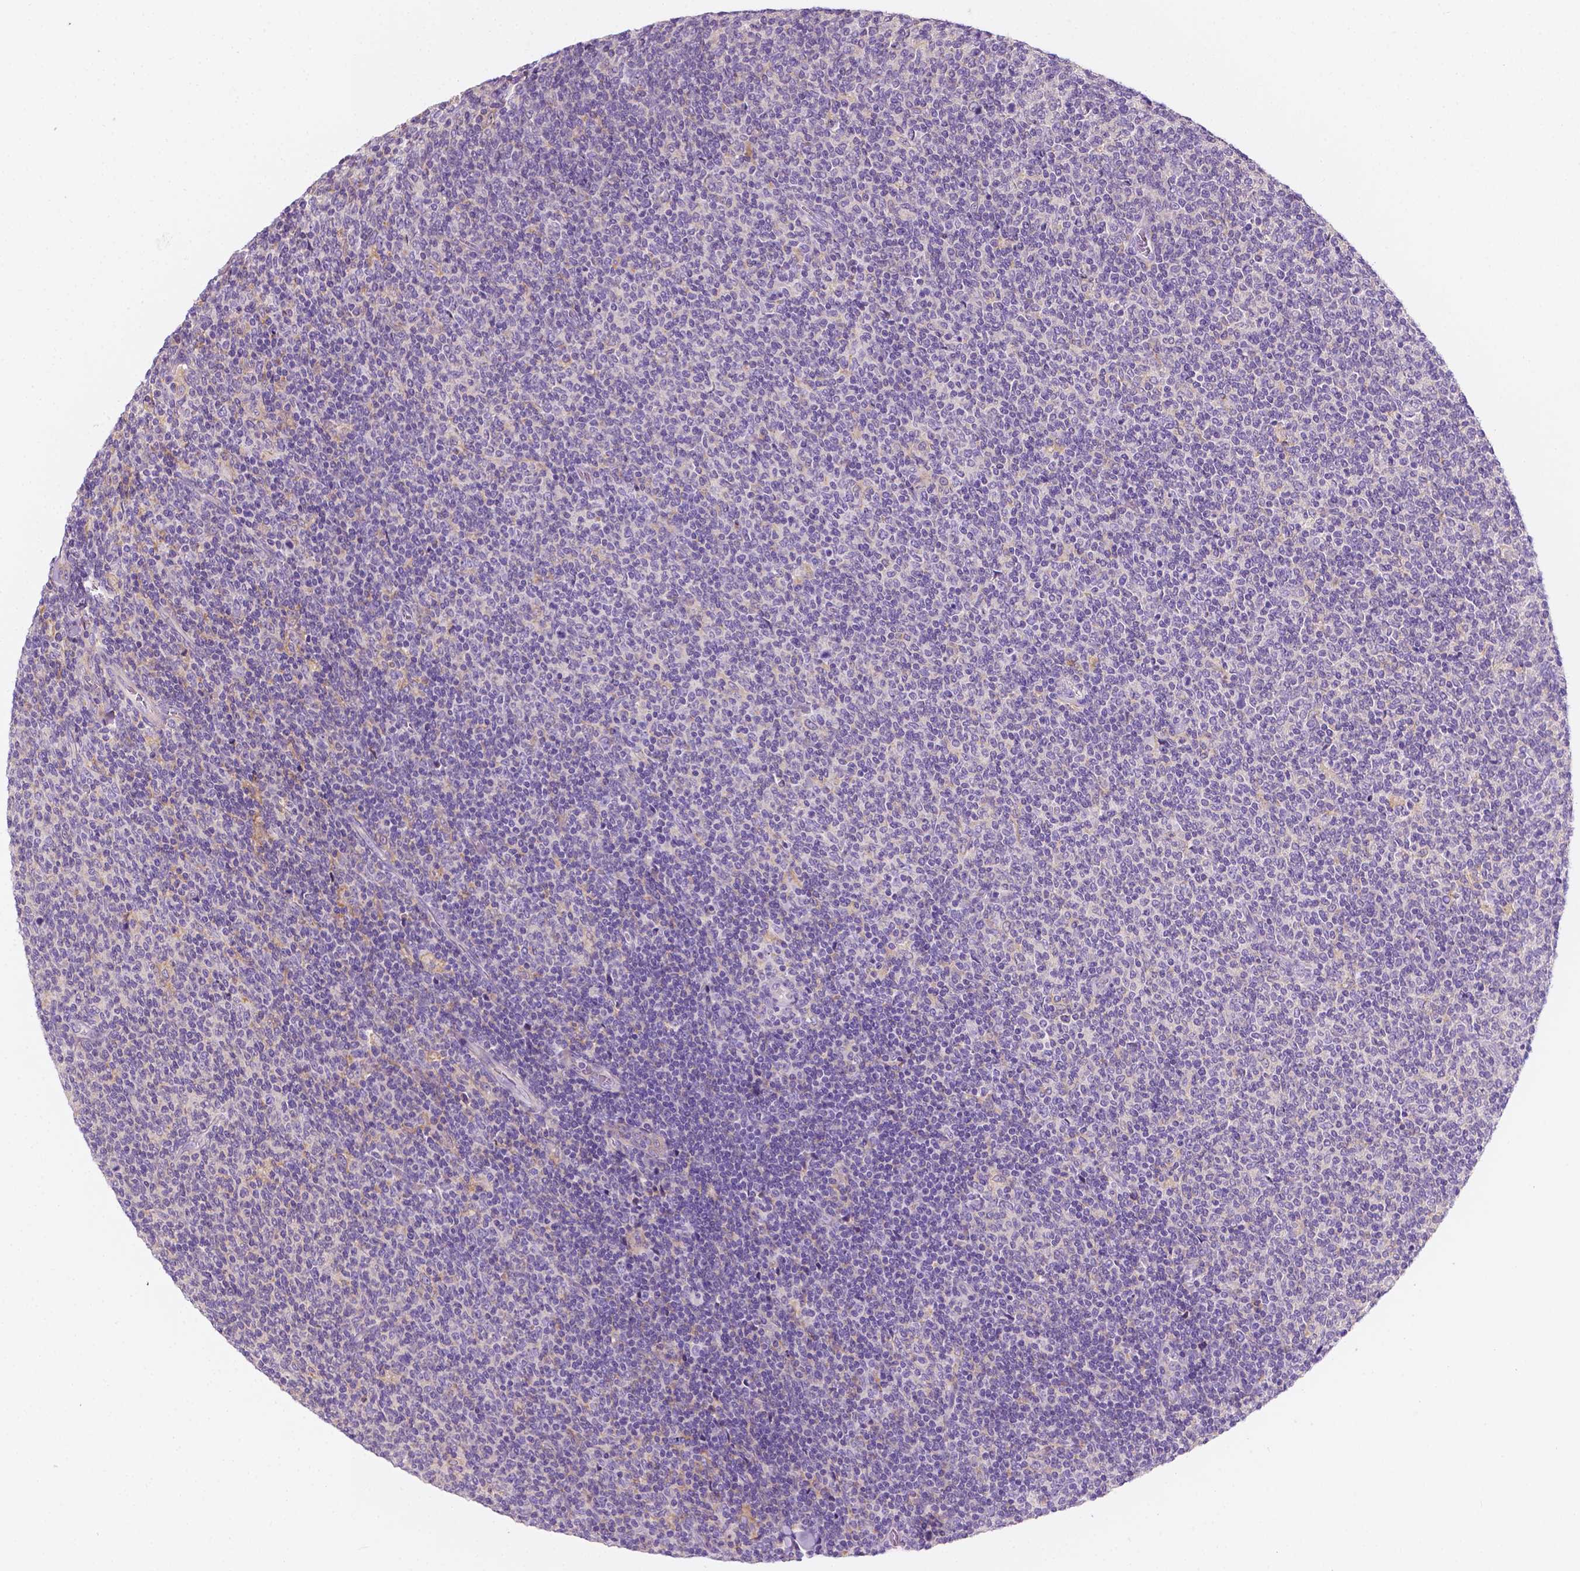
{"staining": {"intensity": "negative", "quantity": "none", "location": "none"}, "tissue": "lymphoma", "cell_type": "Tumor cells", "image_type": "cancer", "snomed": [{"axis": "morphology", "description": "Malignant lymphoma, non-Hodgkin's type, Low grade"}, {"axis": "topography", "description": "Lymph node"}], "caption": "DAB immunohistochemical staining of lymphoma displays no significant positivity in tumor cells.", "gene": "SIRT2", "patient": {"sex": "male", "age": 52}}